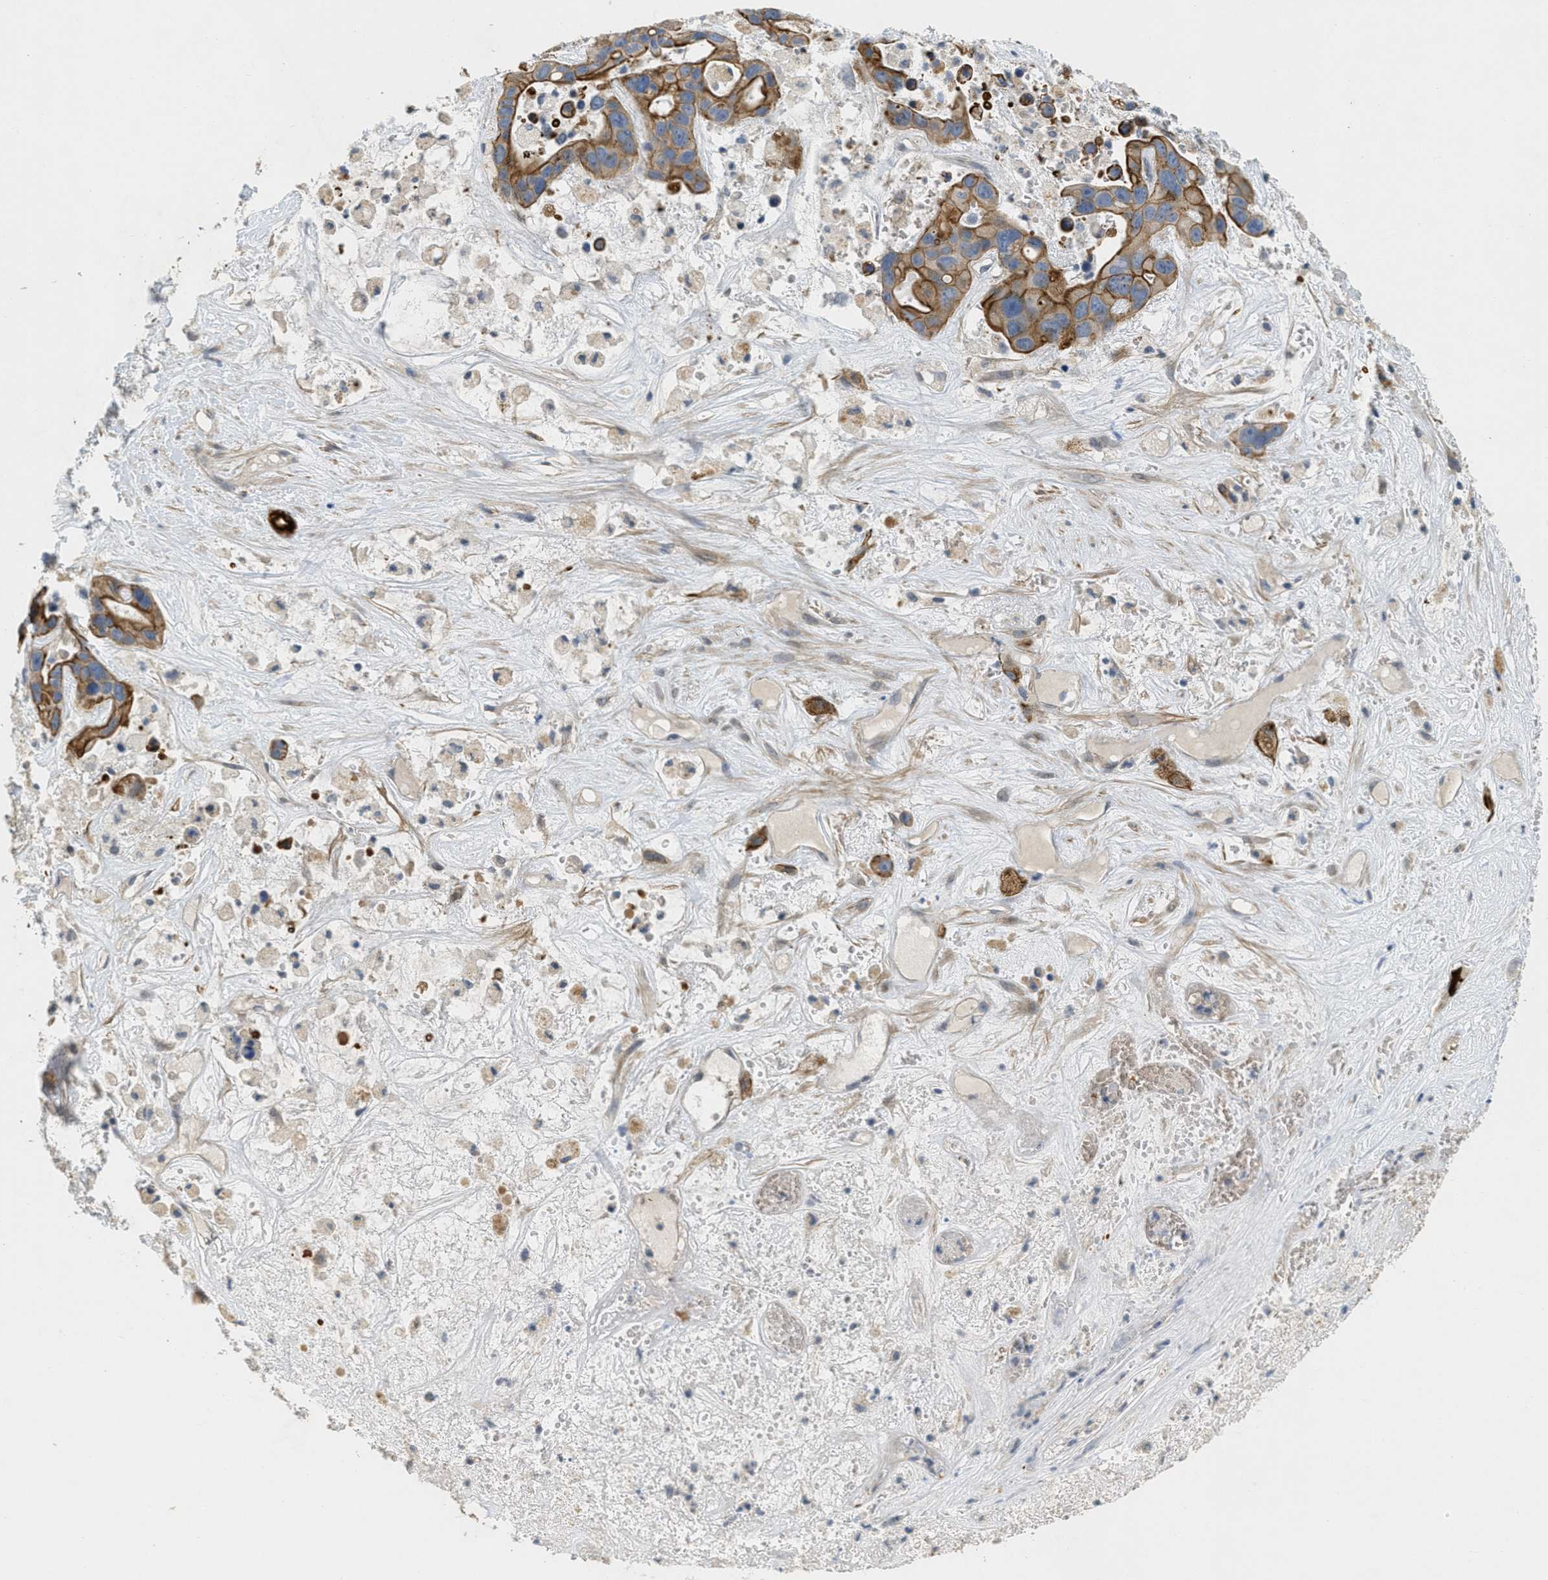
{"staining": {"intensity": "strong", "quantity": ">75%", "location": "cytoplasmic/membranous"}, "tissue": "liver cancer", "cell_type": "Tumor cells", "image_type": "cancer", "snomed": [{"axis": "morphology", "description": "Cholangiocarcinoma"}, {"axis": "topography", "description": "Liver"}], "caption": "This is an image of immunohistochemistry staining of liver cancer, which shows strong positivity in the cytoplasmic/membranous of tumor cells.", "gene": "MRS2", "patient": {"sex": "female", "age": 65}}